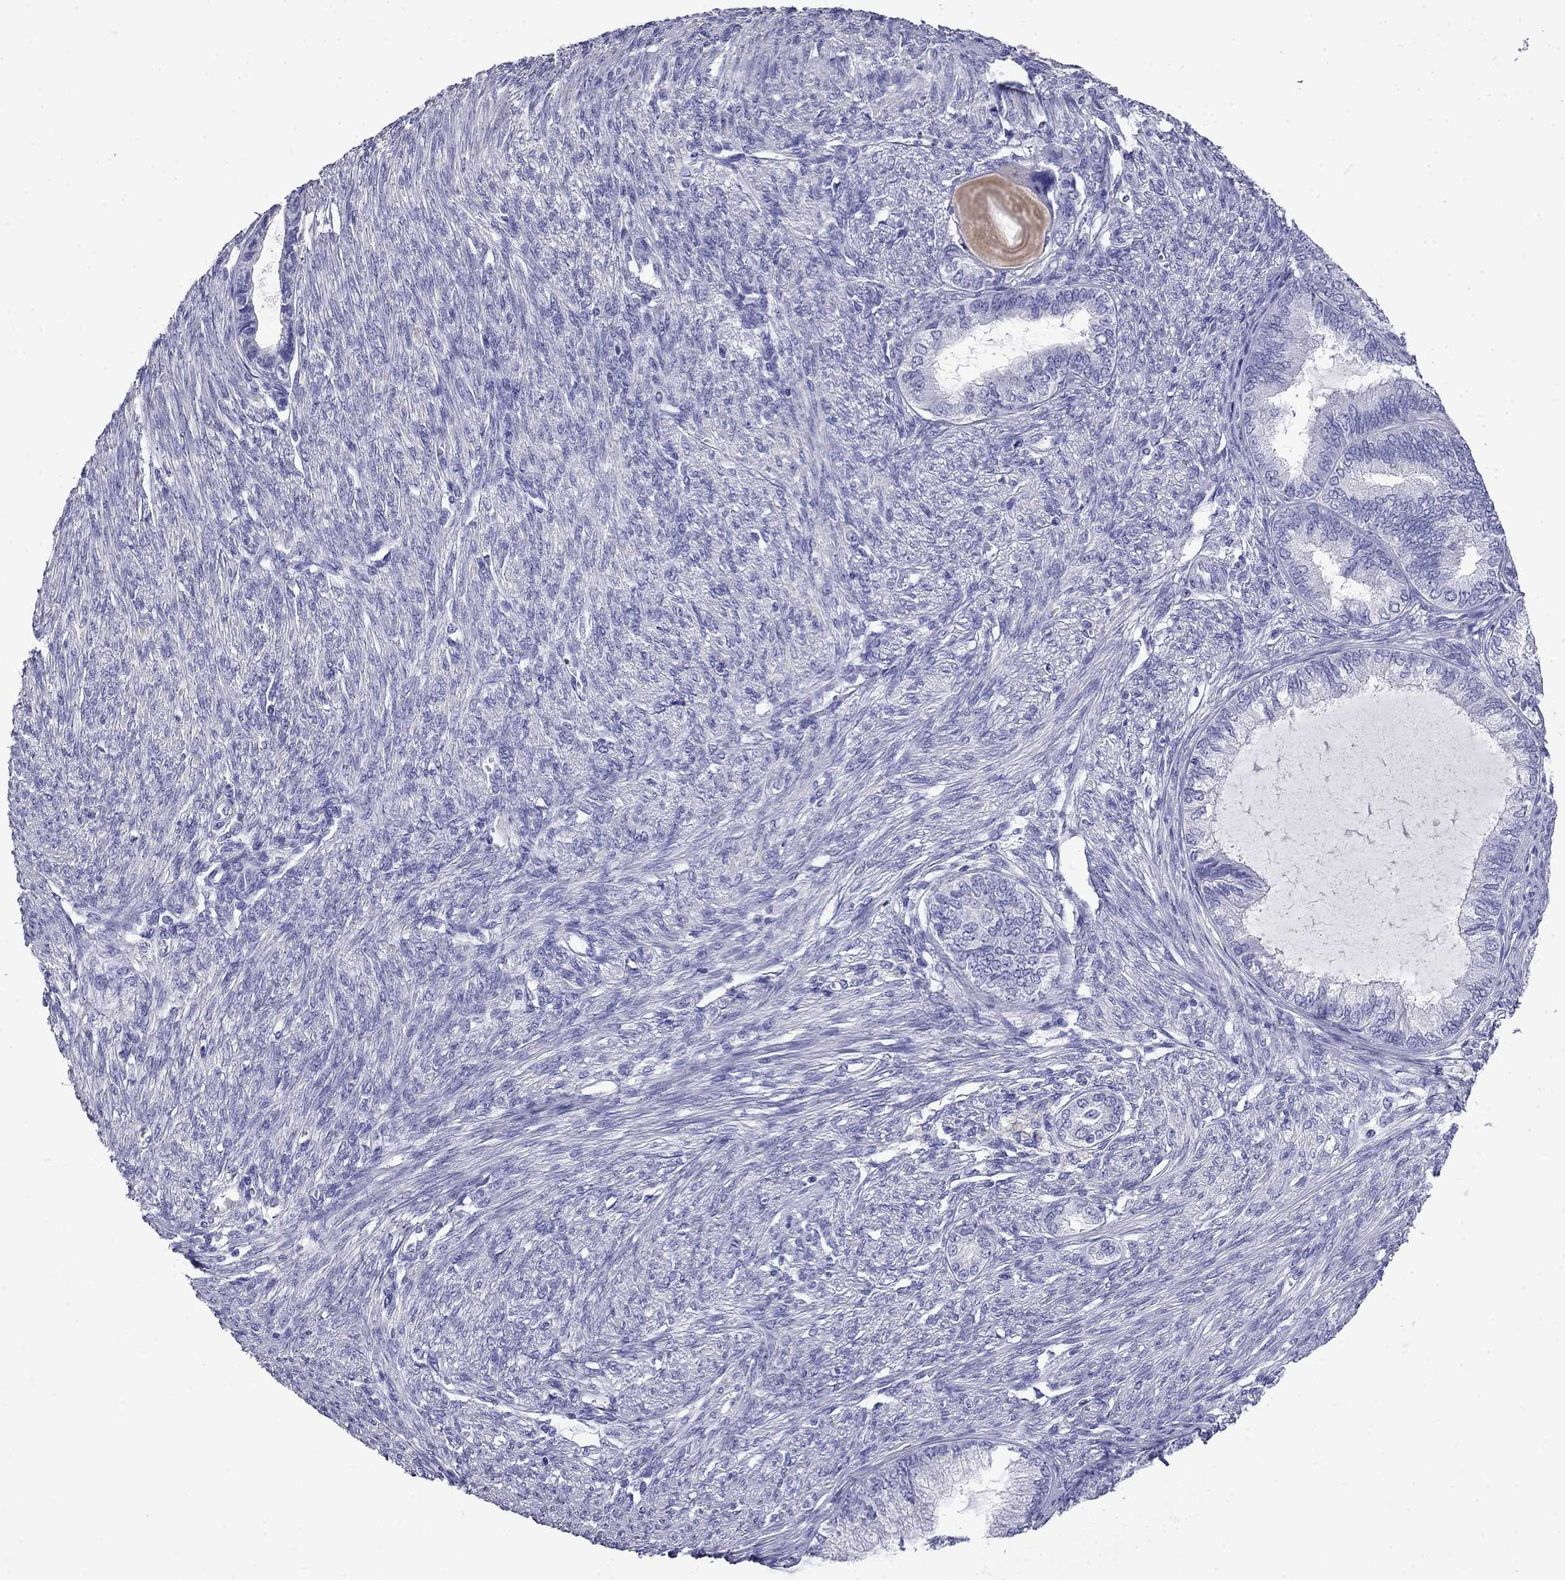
{"staining": {"intensity": "negative", "quantity": "none", "location": "none"}, "tissue": "endometrial cancer", "cell_type": "Tumor cells", "image_type": "cancer", "snomed": [{"axis": "morphology", "description": "Adenocarcinoma, NOS"}, {"axis": "topography", "description": "Endometrium"}], "caption": "Protein analysis of endometrial cancer (adenocarcinoma) exhibits no significant expression in tumor cells. The staining is performed using DAB (3,3'-diaminobenzidine) brown chromogen with nuclei counter-stained in using hematoxylin.", "gene": "MYO15A", "patient": {"sex": "female", "age": 86}}